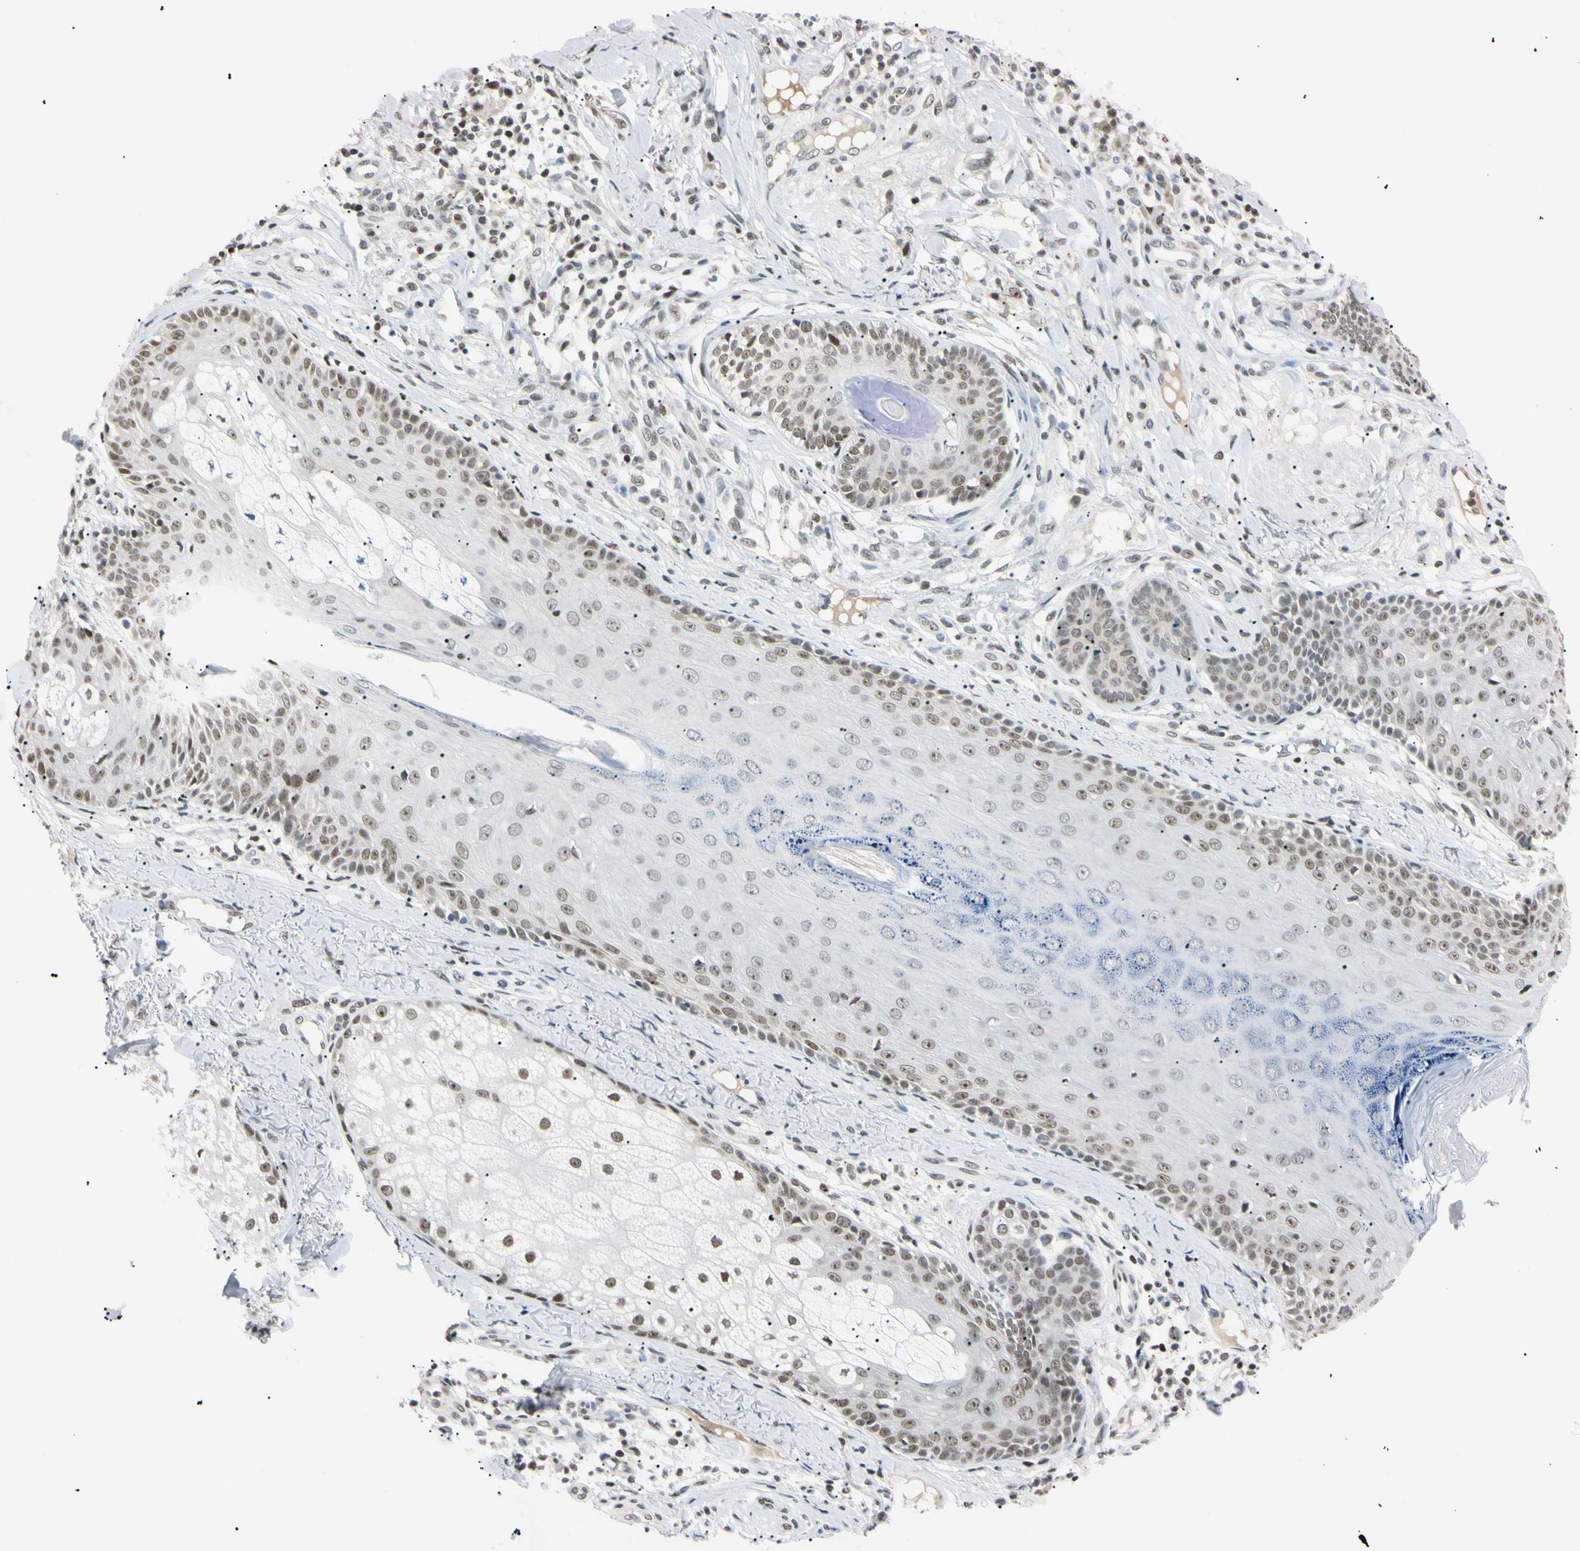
{"staining": {"intensity": "weak", "quantity": "<25%", "location": "cytoplasmic/membranous"}, "tissue": "skin cancer", "cell_type": "Tumor cells", "image_type": "cancer", "snomed": [{"axis": "morphology", "description": "Normal tissue, NOS"}, {"axis": "morphology", "description": "Basal cell carcinoma"}, {"axis": "topography", "description": "Skin"}], "caption": "An immunohistochemistry image of skin basal cell carcinoma is shown. There is no staining in tumor cells of skin basal cell carcinoma. Brightfield microscopy of immunohistochemistry stained with DAB (3,3'-diaminobenzidine) (brown) and hematoxylin (blue), captured at high magnification.", "gene": "C1orf174", "patient": {"sex": "male", "age": 52}}